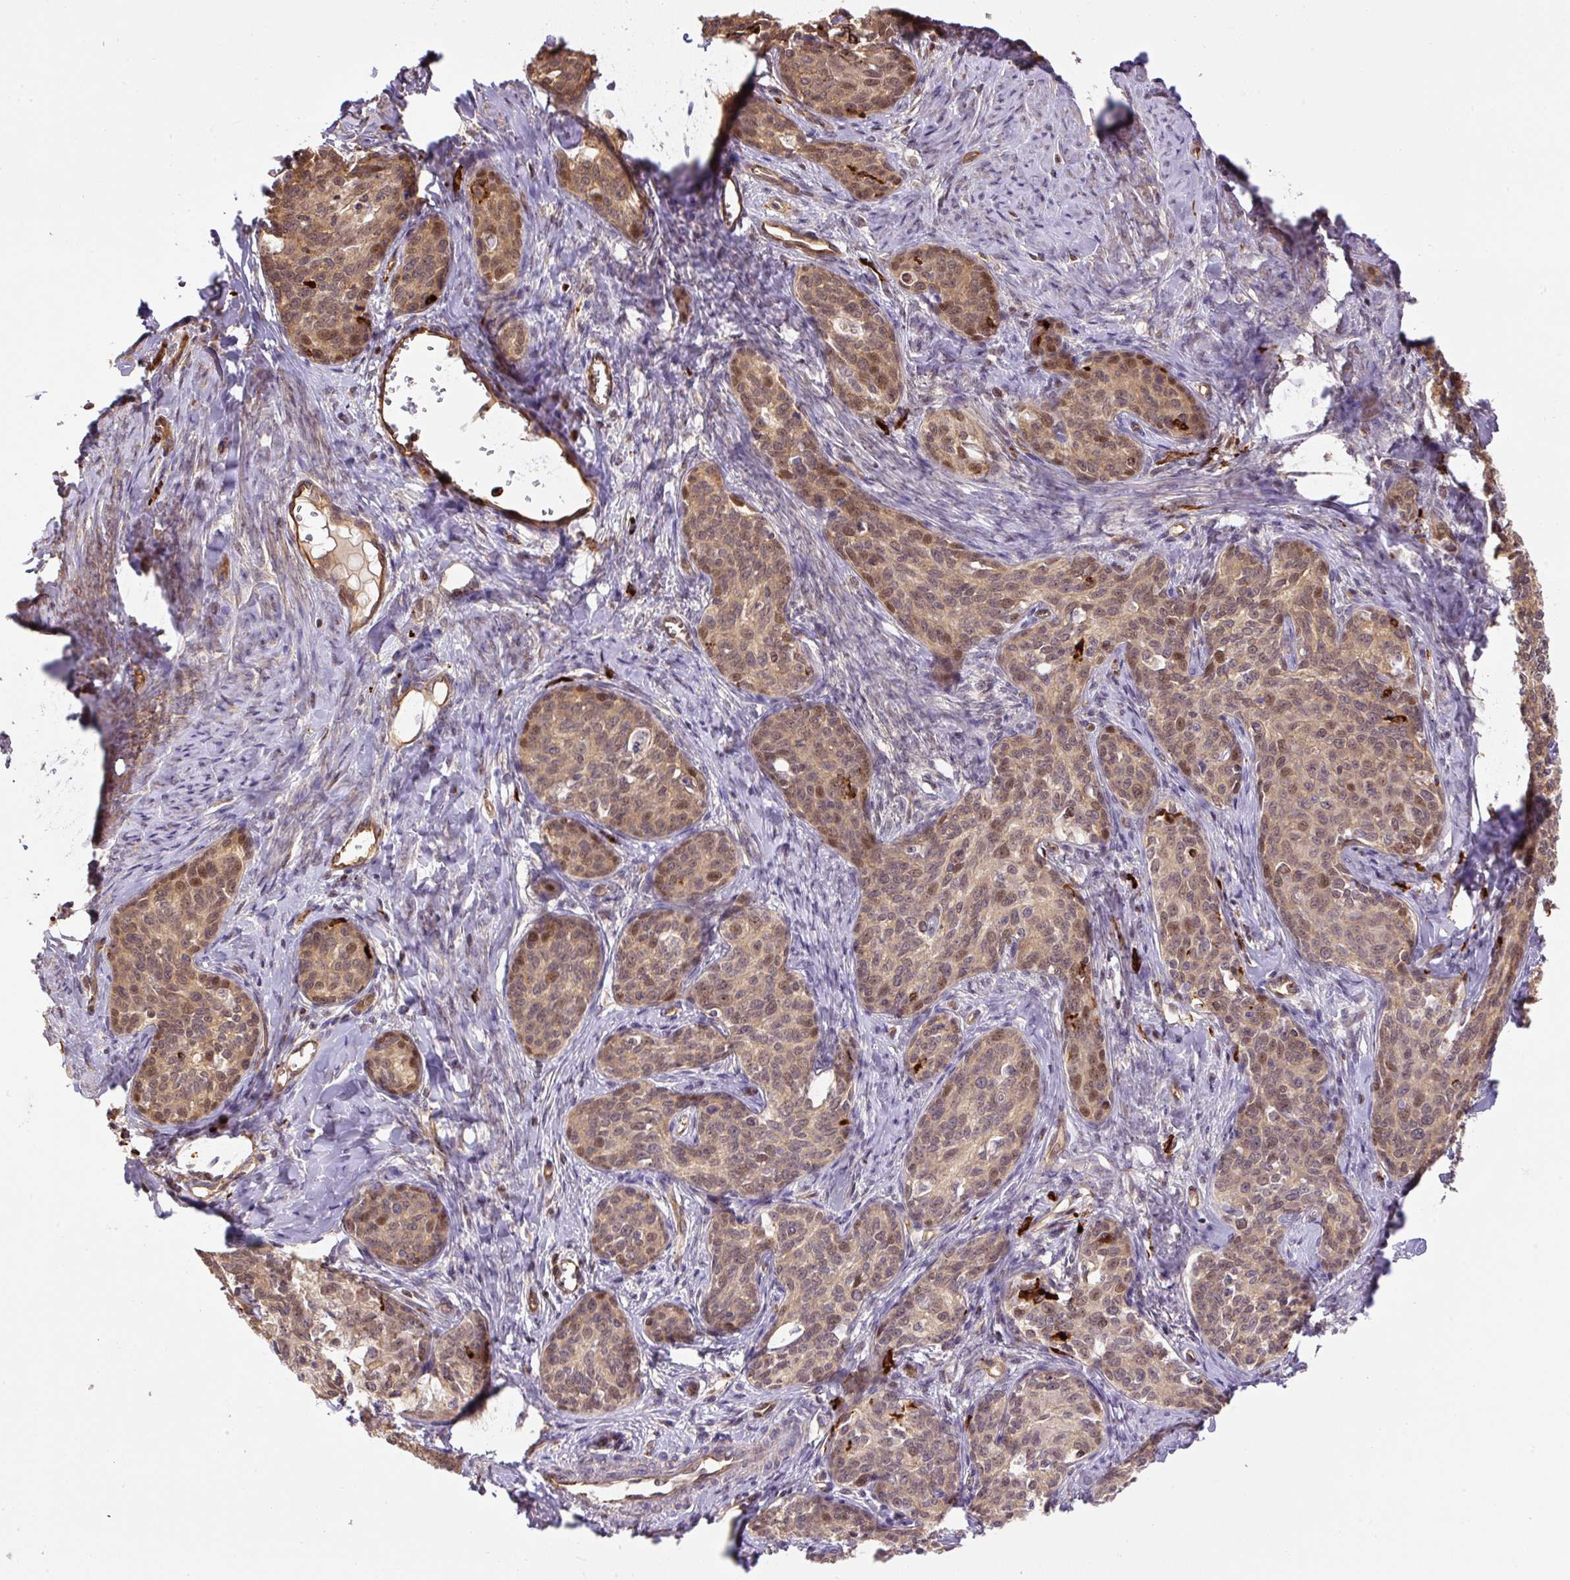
{"staining": {"intensity": "moderate", "quantity": ">75%", "location": "cytoplasmic/membranous,nuclear"}, "tissue": "cervical cancer", "cell_type": "Tumor cells", "image_type": "cancer", "snomed": [{"axis": "morphology", "description": "Squamous cell carcinoma, NOS"}, {"axis": "morphology", "description": "Adenocarcinoma, NOS"}, {"axis": "topography", "description": "Cervix"}], "caption": "There is medium levels of moderate cytoplasmic/membranous and nuclear staining in tumor cells of adenocarcinoma (cervical), as demonstrated by immunohistochemical staining (brown color).", "gene": "B3GALT5", "patient": {"sex": "female", "age": 52}}